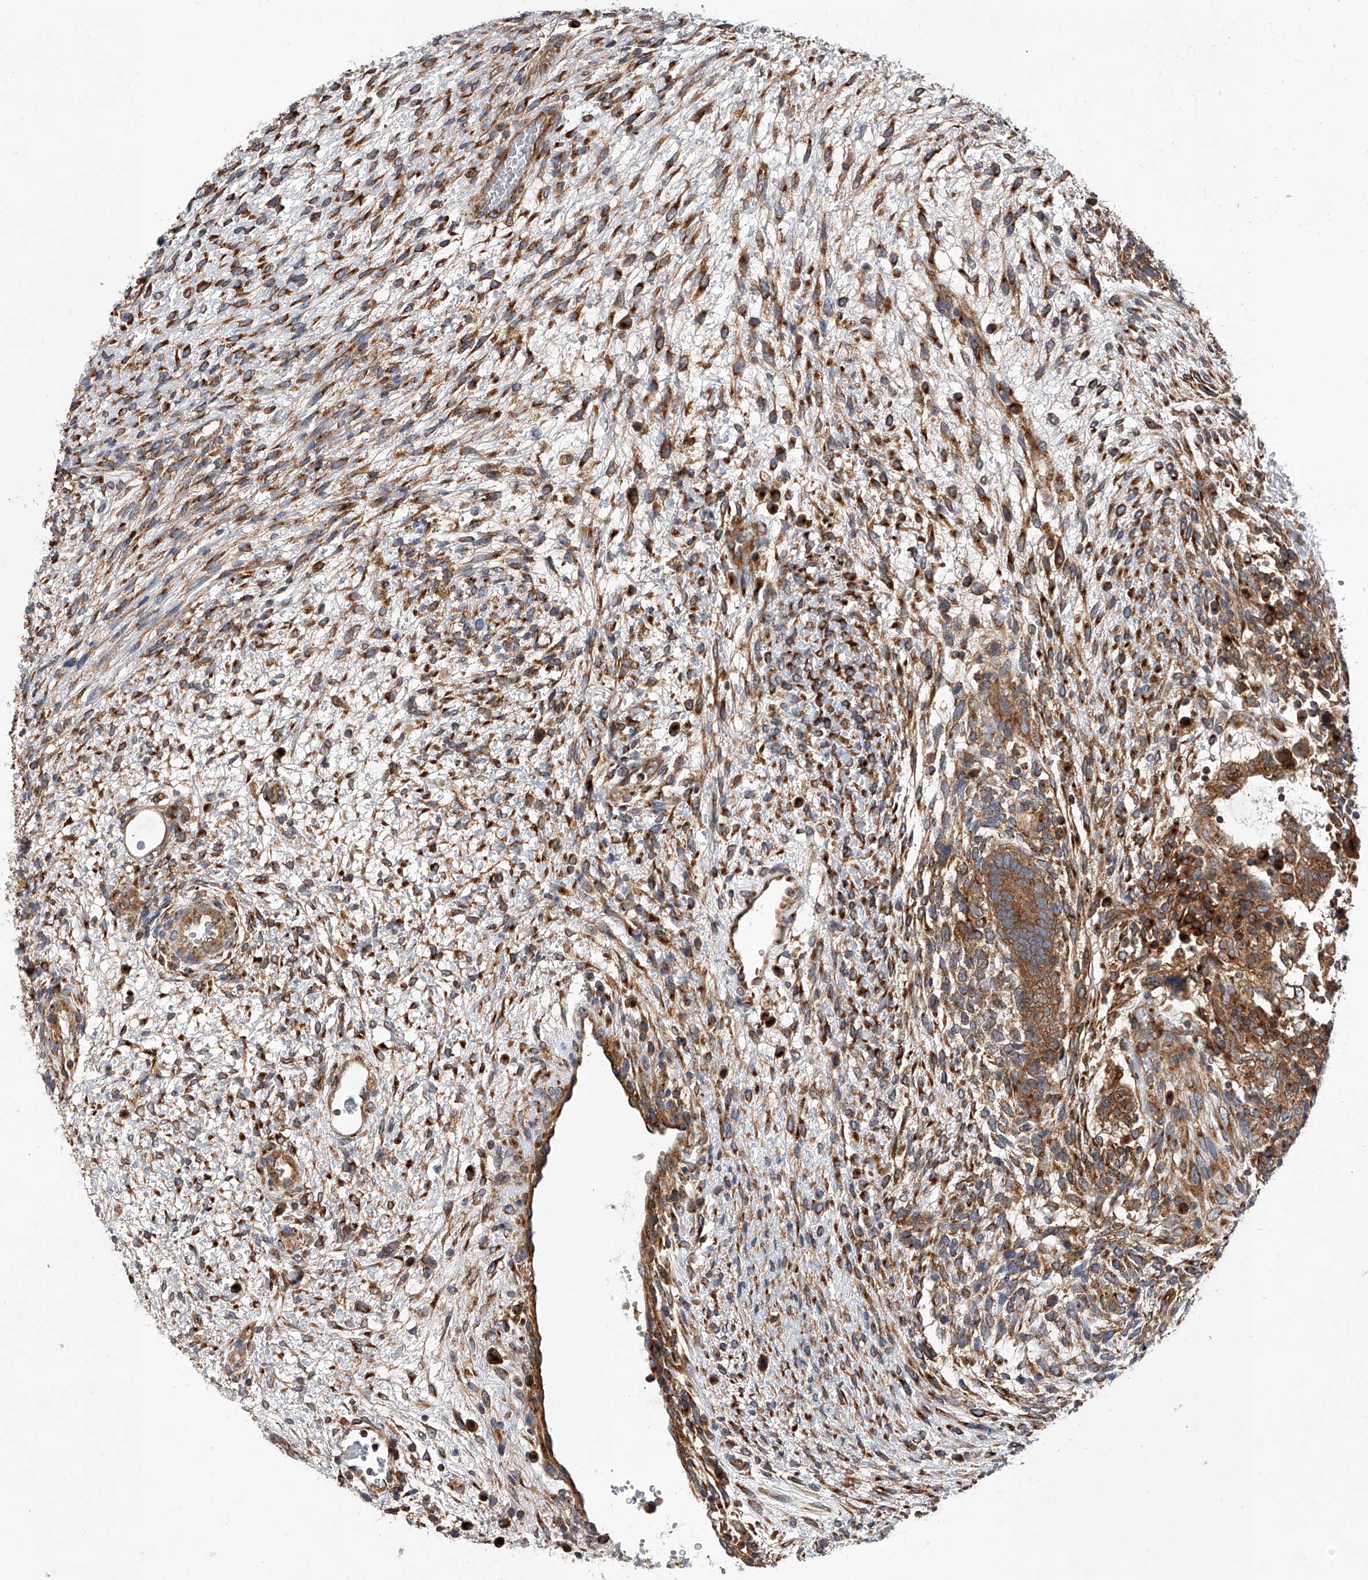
{"staining": {"intensity": "strong", "quantity": ">75%", "location": "cytoplasmic/membranous"}, "tissue": "testis cancer", "cell_type": "Tumor cells", "image_type": "cancer", "snomed": [{"axis": "morphology", "description": "Carcinoma, Embryonal, NOS"}, {"axis": "topography", "description": "Testis"}], "caption": "A photomicrograph showing strong cytoplasmic/membranous staining in approximately >75% of tumor cells in testis cancer (embryonal carcinoma), as visualized by brown immunohistochemical staining.", "gene": "CFAP410", "patient": {"sex": "male", "age": 37}}